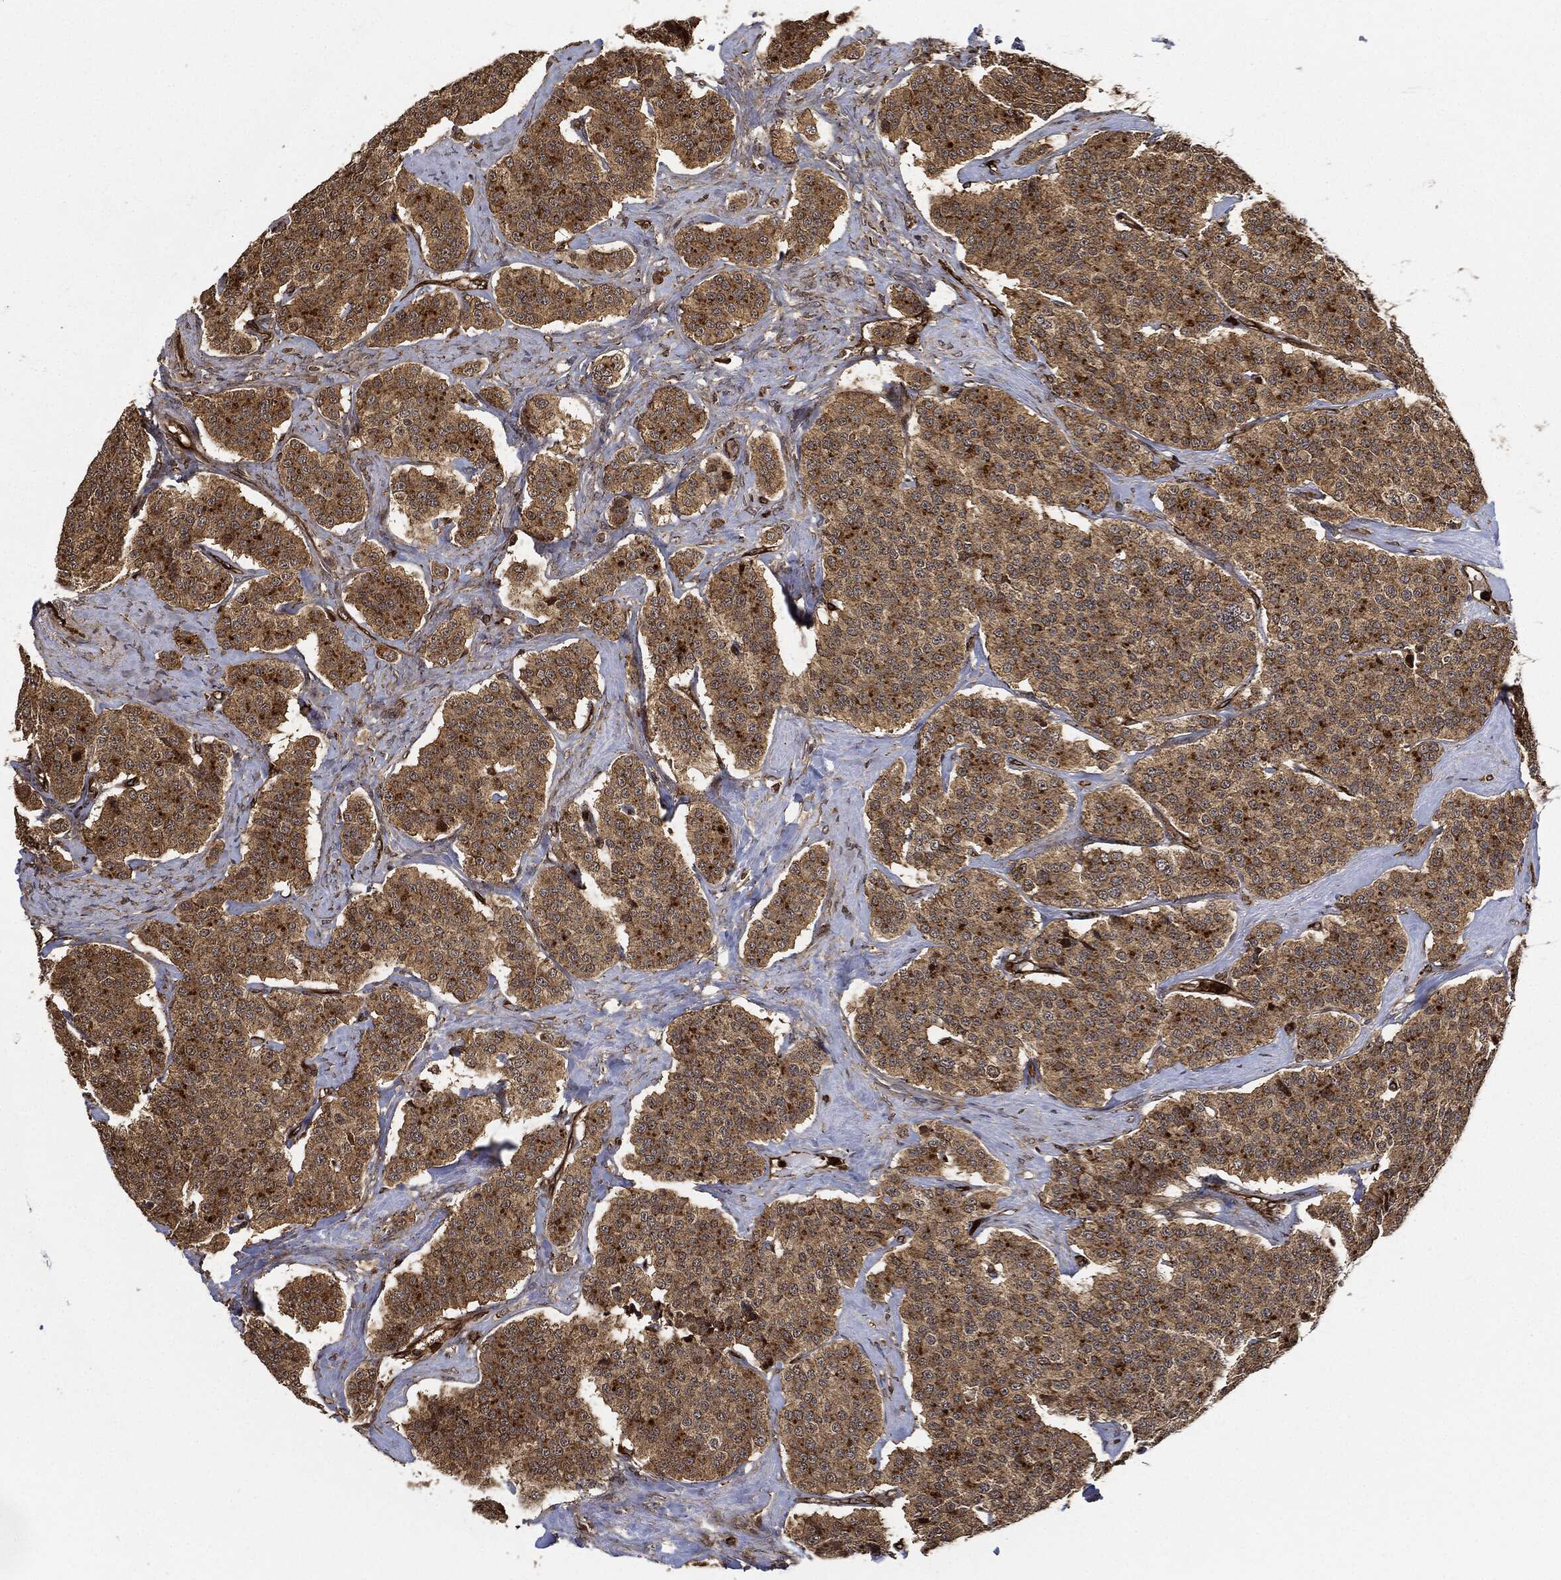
{"staining": {"intensity": "moderate", "quantity": ">75%", "location": "cytoplasmic/membranous"}, "tissue": "carcinoid", "cell_type": "Tumor cells", "image_type": "cancer", "snomed": [{"axis": "morphology", "description": "Carcinoid, malignant, NOS"}, {"axis": "topography", "description": "Small intestine"}], "caption": "Immunohistochemistry of malignant carcinoid reveals medium levels of moderate cytoplasmic/membranous expression in about >75% of tumor cells.", "gene": "MAP3K3", "patient": {"sex": "female", "age": 58}}